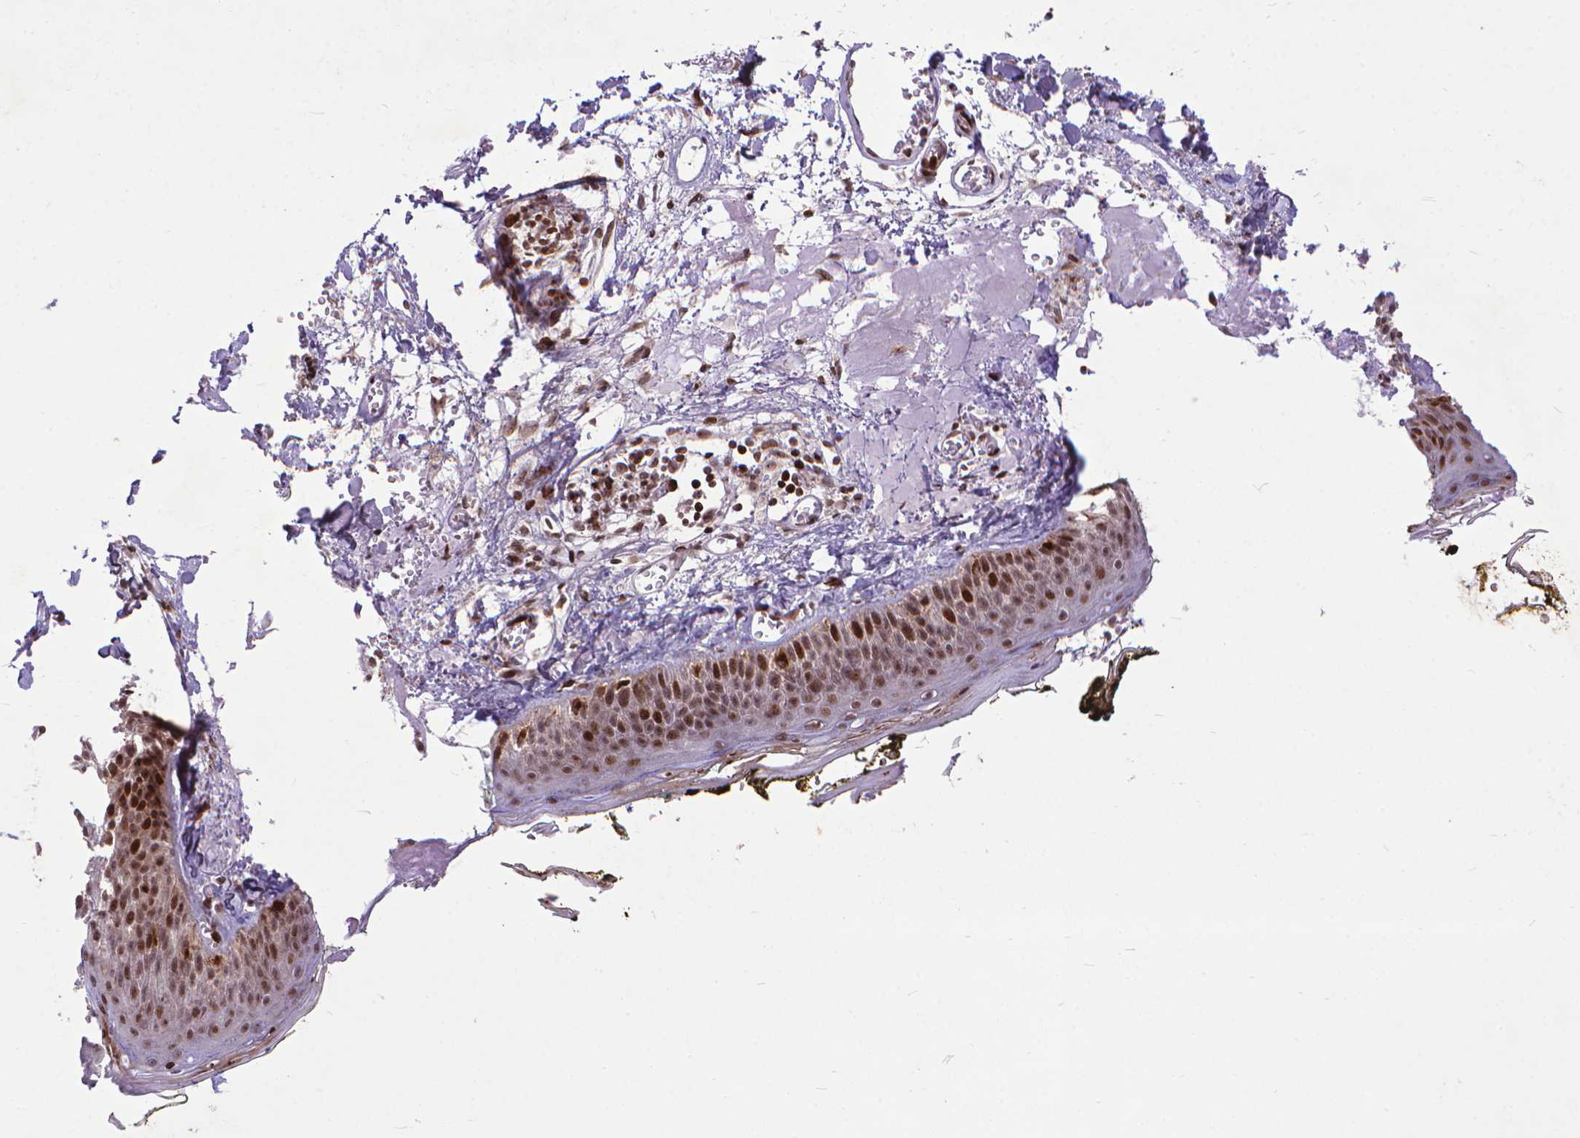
{"staining": {"intensity": "strong", "quantity": ">75%", "location": "nuclear"}, "tissue": "skin", "cell_type": "Fibroblasts", "image_type": "normal", "snomed": [{"axis": "morphology", "description": "Normal tissue, NOS"}, {"axis": "topography", "description": "Skin"}], "caption": "Protein staining demonstrates strong nuclear positivity in approximately >75% of fibroblasts in unremarkable skin.", "gene": "AMER1", "patient": {"sex": "male", "age": 76}}